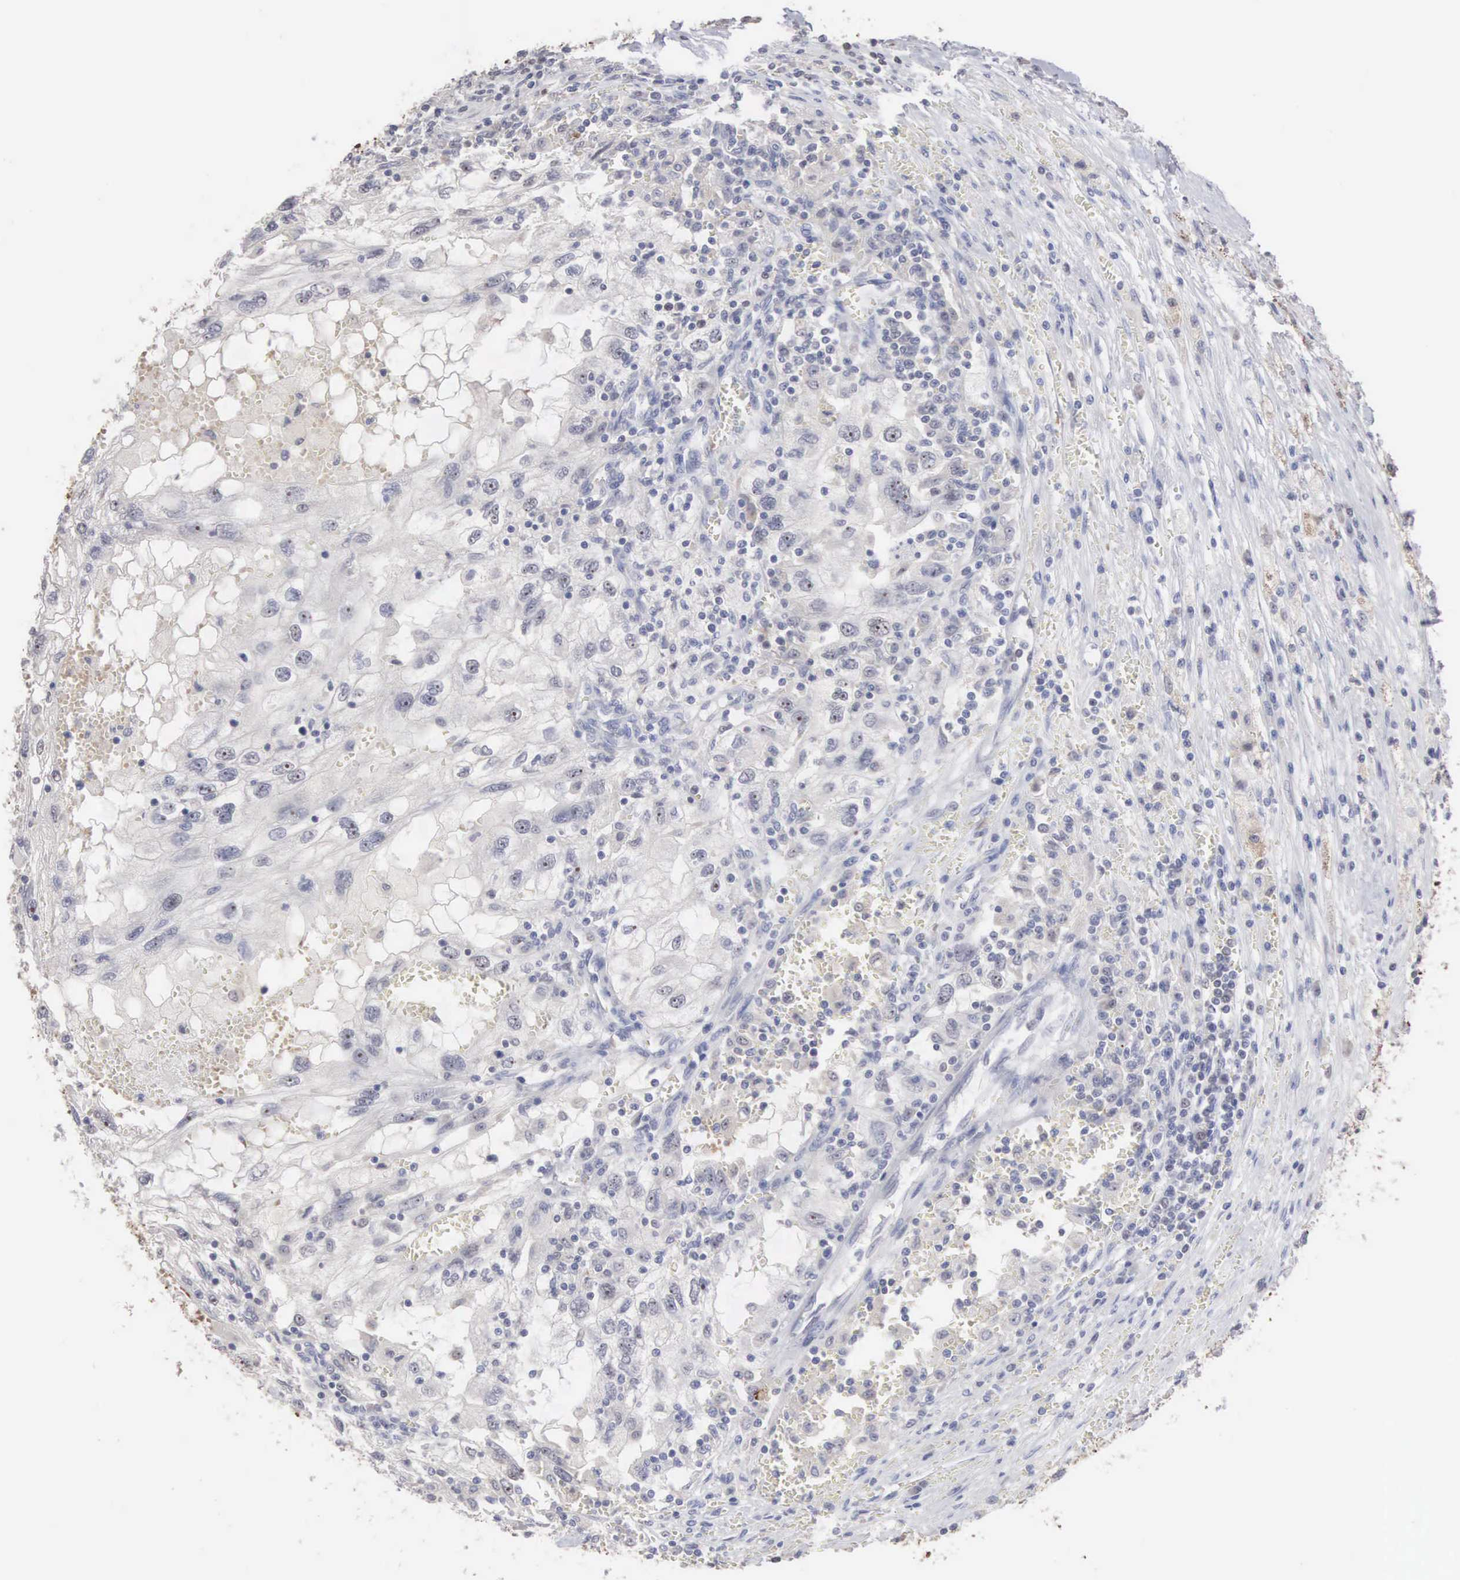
{"staining": {"intensity": "negative", "quantity": "none", "location": "none"}, "tissue": "renal cancer", "cell_type": "Tumor cells", "image_type": "cancer", "snomed": [{"axis": "morphology", "description": "Normal tissue, NOS"}, {"axis": "morphology", "description": "Adenocarcinoma, NOS"}, {"axis": "topography", "description": "Kidney"}], "caption": "This micrograph is of renal cancer stained with IHC to label a protein in brown with the nuclei are counter-stained blue. There is no expression in tumor cells.", "gene": "ACOT4", "patient": {"sex": "male", "age": 71}}